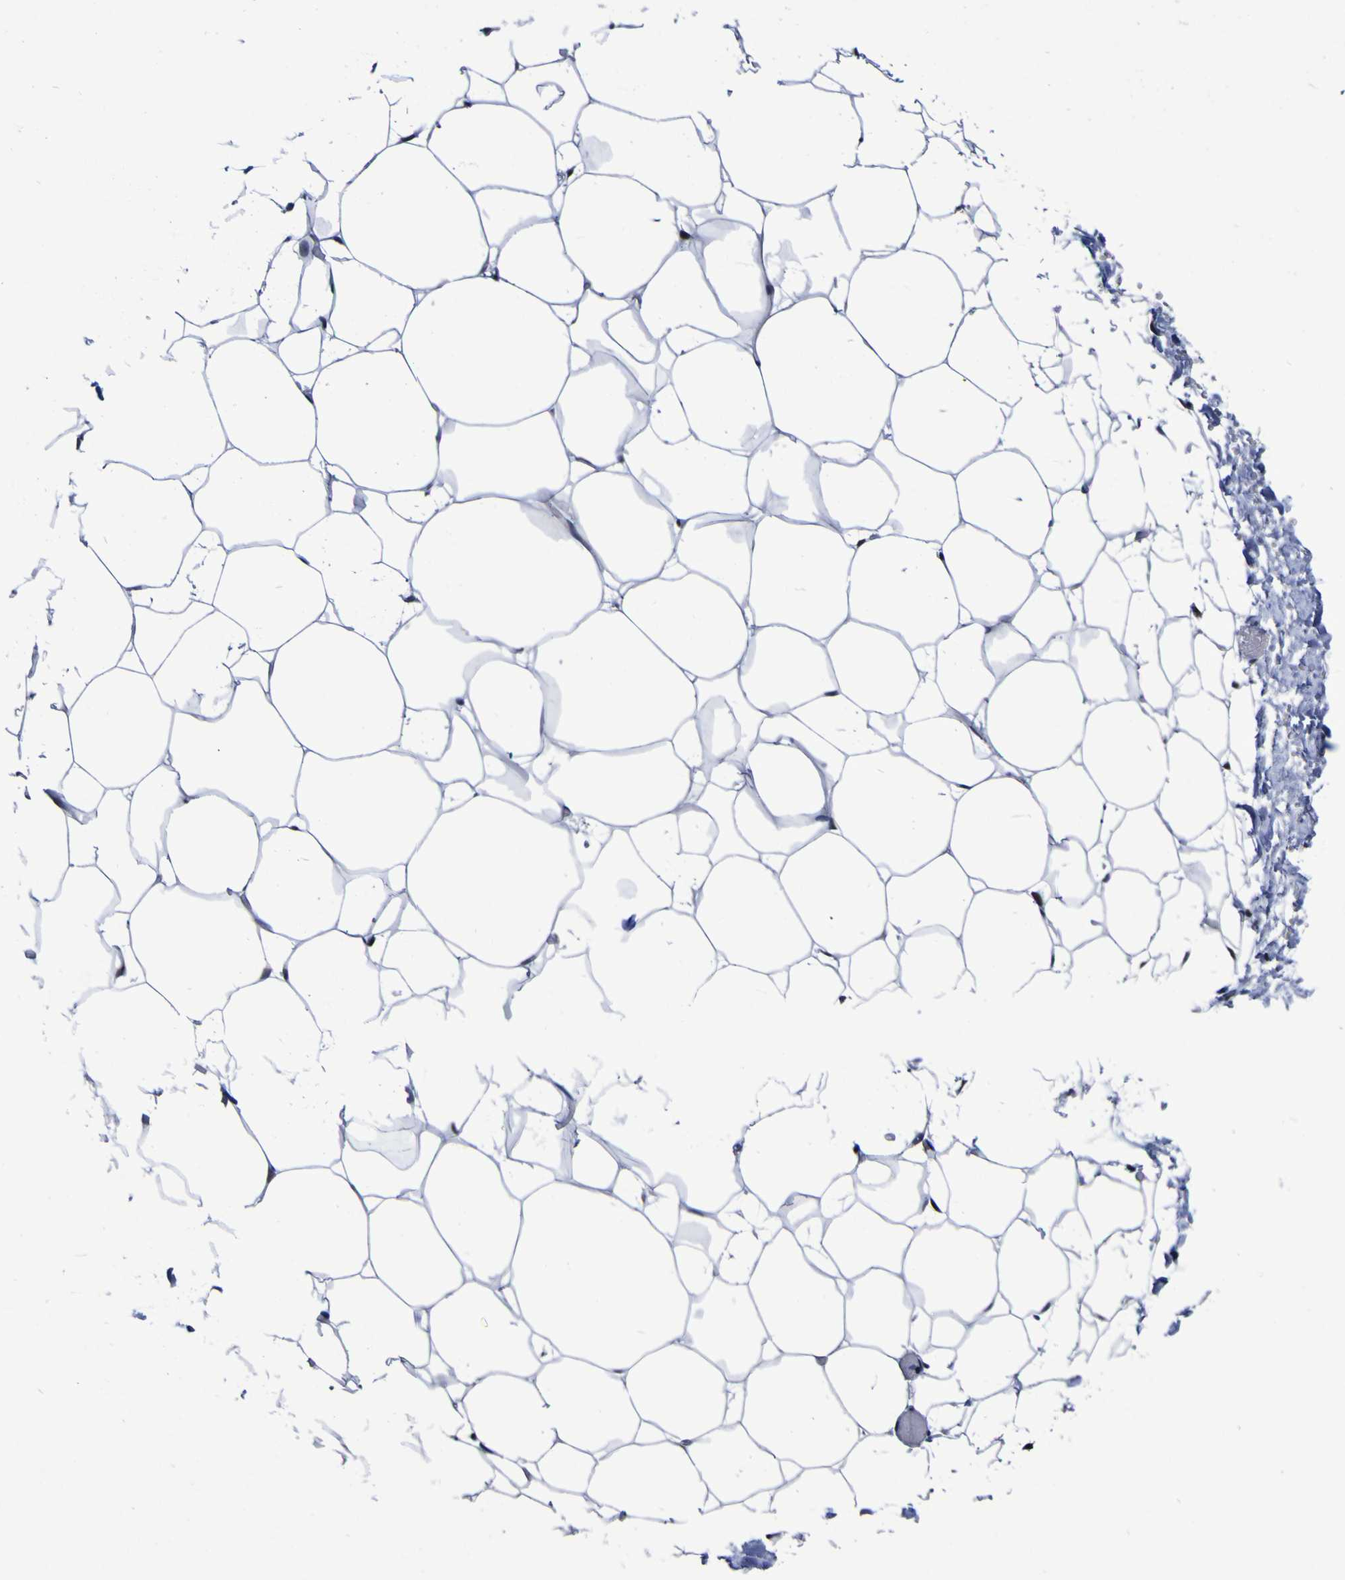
{"staining": {"intensity": "moderate", "quantity": ">75%", "location": "nuclear"}, "tissue": "adipose tissue", "cell_type": "Adipocytes", "image_type": "normal", "snomed": [{"axis": "morphology", "description": "Normal tissue, NOS"}, {"axis": "topography", "description": "Breast"}, {"axis": "topography", "description": "Adipose tissue"}], "caption": "IHC (DAB (3,3'-diaminobenzidine)) staining of unremarkable adipose tissue exhibits moderate nuclear protein staining in approximately >75% of adipocytes. The staining was performed using DAB, with brown indicating positive protein expression. Nuclei are stained blue with hematoxylin.", "gene": "MBD3", "patient": {"sex": "female", "age": 25}}